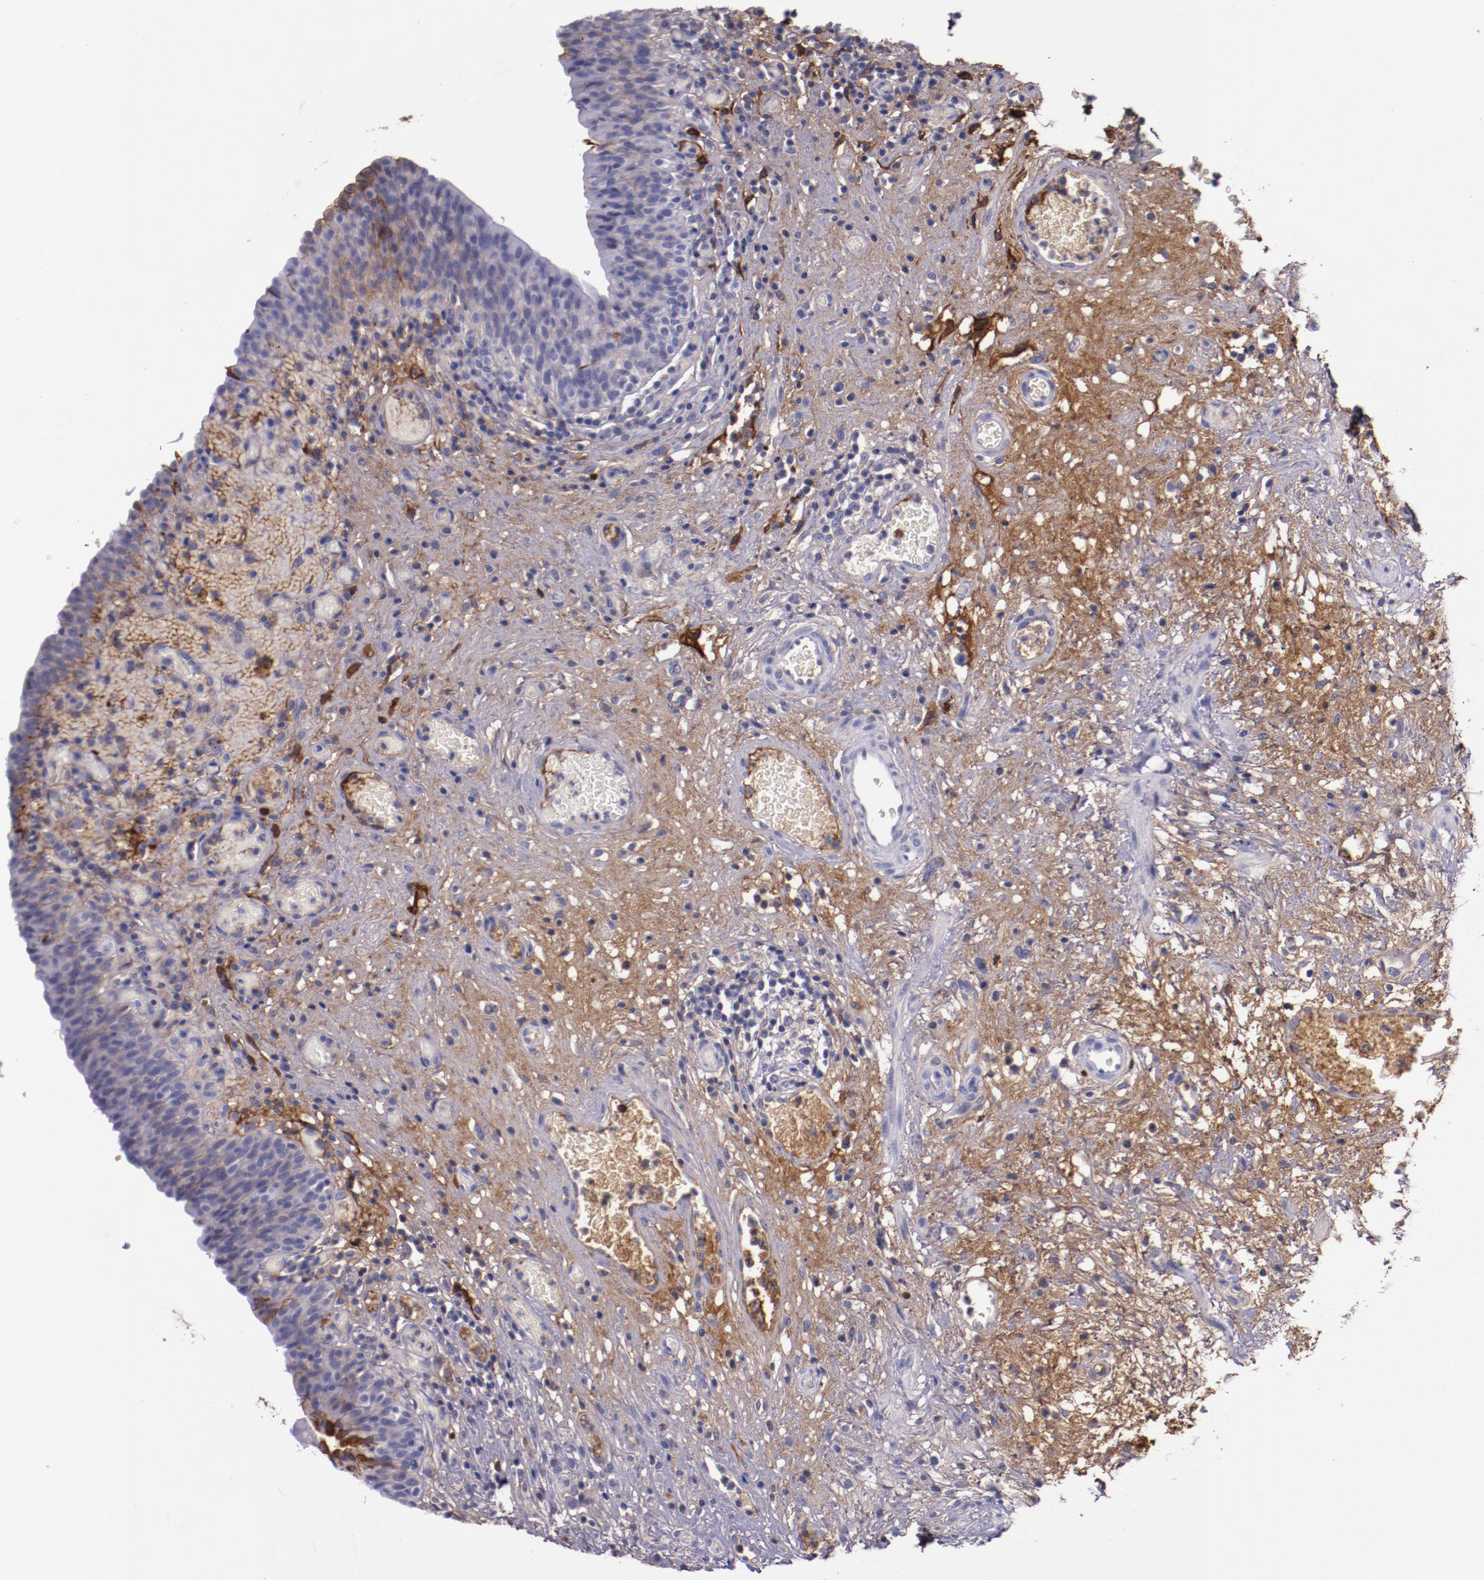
{"staining": {"intensity": "strong", "quantity": "<25%", "location": "cytoplasmic/membranous"}, "tissue": "urinary bladder", "cell_type": "Urothelial cells", "image_type": "normal", "snomed": [{"axis": "morphology", "description": "Normal tissue, NOS"}, {"axis": "morphology", "description": "Urothelial carcinoma, High grade"}, {"axis": "topography", "description": "Urinary bladder"}], "caption": "About <25% of urothelial cells in unremarkable urinary bladder exhibit strong cytoplasmic/membranous protein staining as visualized by brown immunohistochemical staining.", "gene": "APOH", "patient": {"sex": "male", "age": 51}}